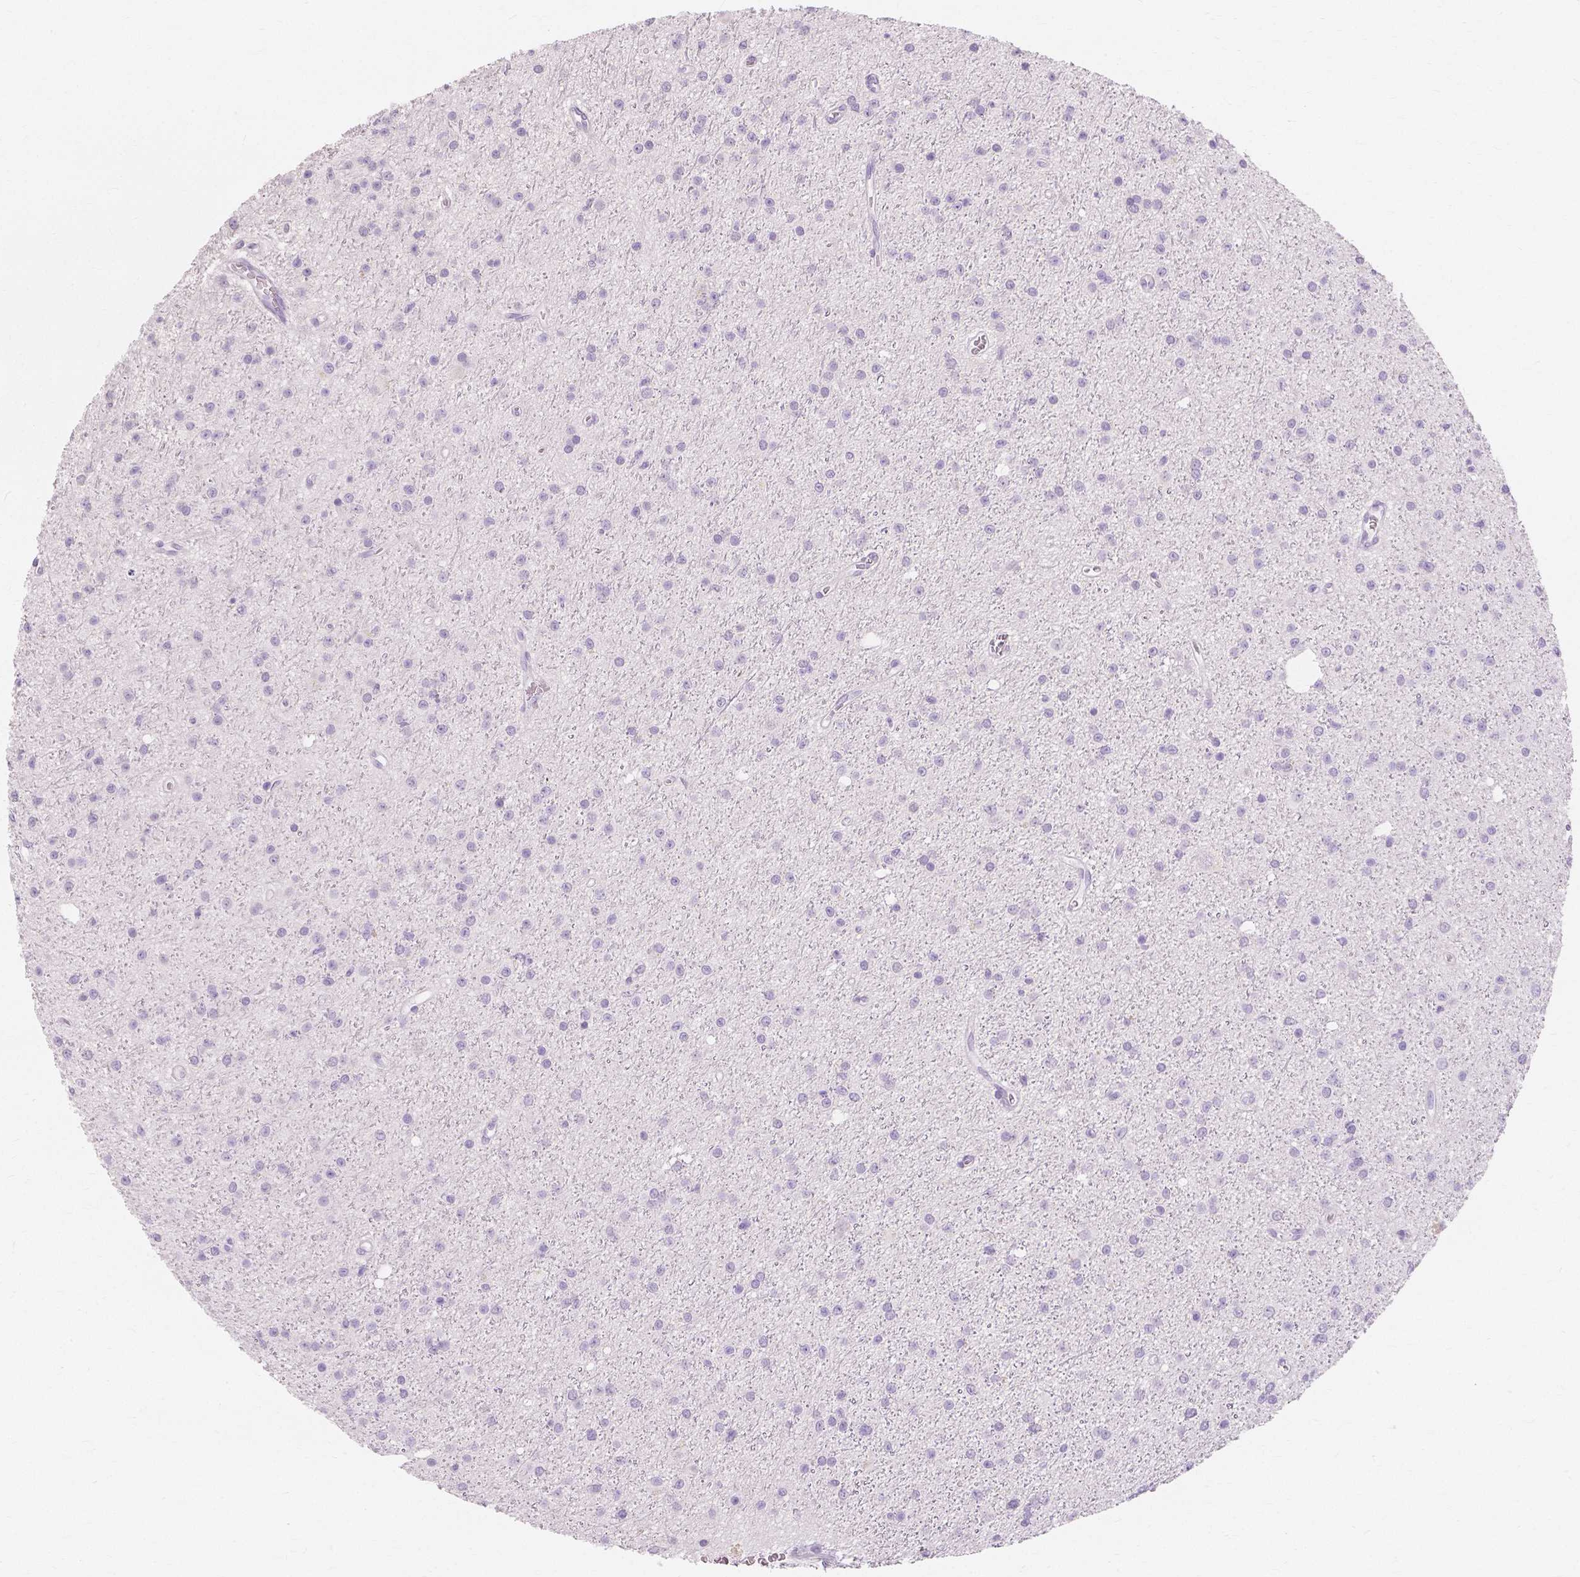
{"staining": {"intensity": "negative", "quantity": "none", "location": "none"}, "tissue": "glioma", "cell_type": "Tumor cells", "image_type": "cancer", "snomed": [{"axis": "morphology", "description": "Glioma, malignant, Low grade"}, {"axis": "topography", "description": "Brain"}], "caption": "The micrograph reveals no staining of tumor cells in glioma. (DAB IHC, high magnification).", "gene": "MUC12", "patient": {"sex": "male", "age": 27}}